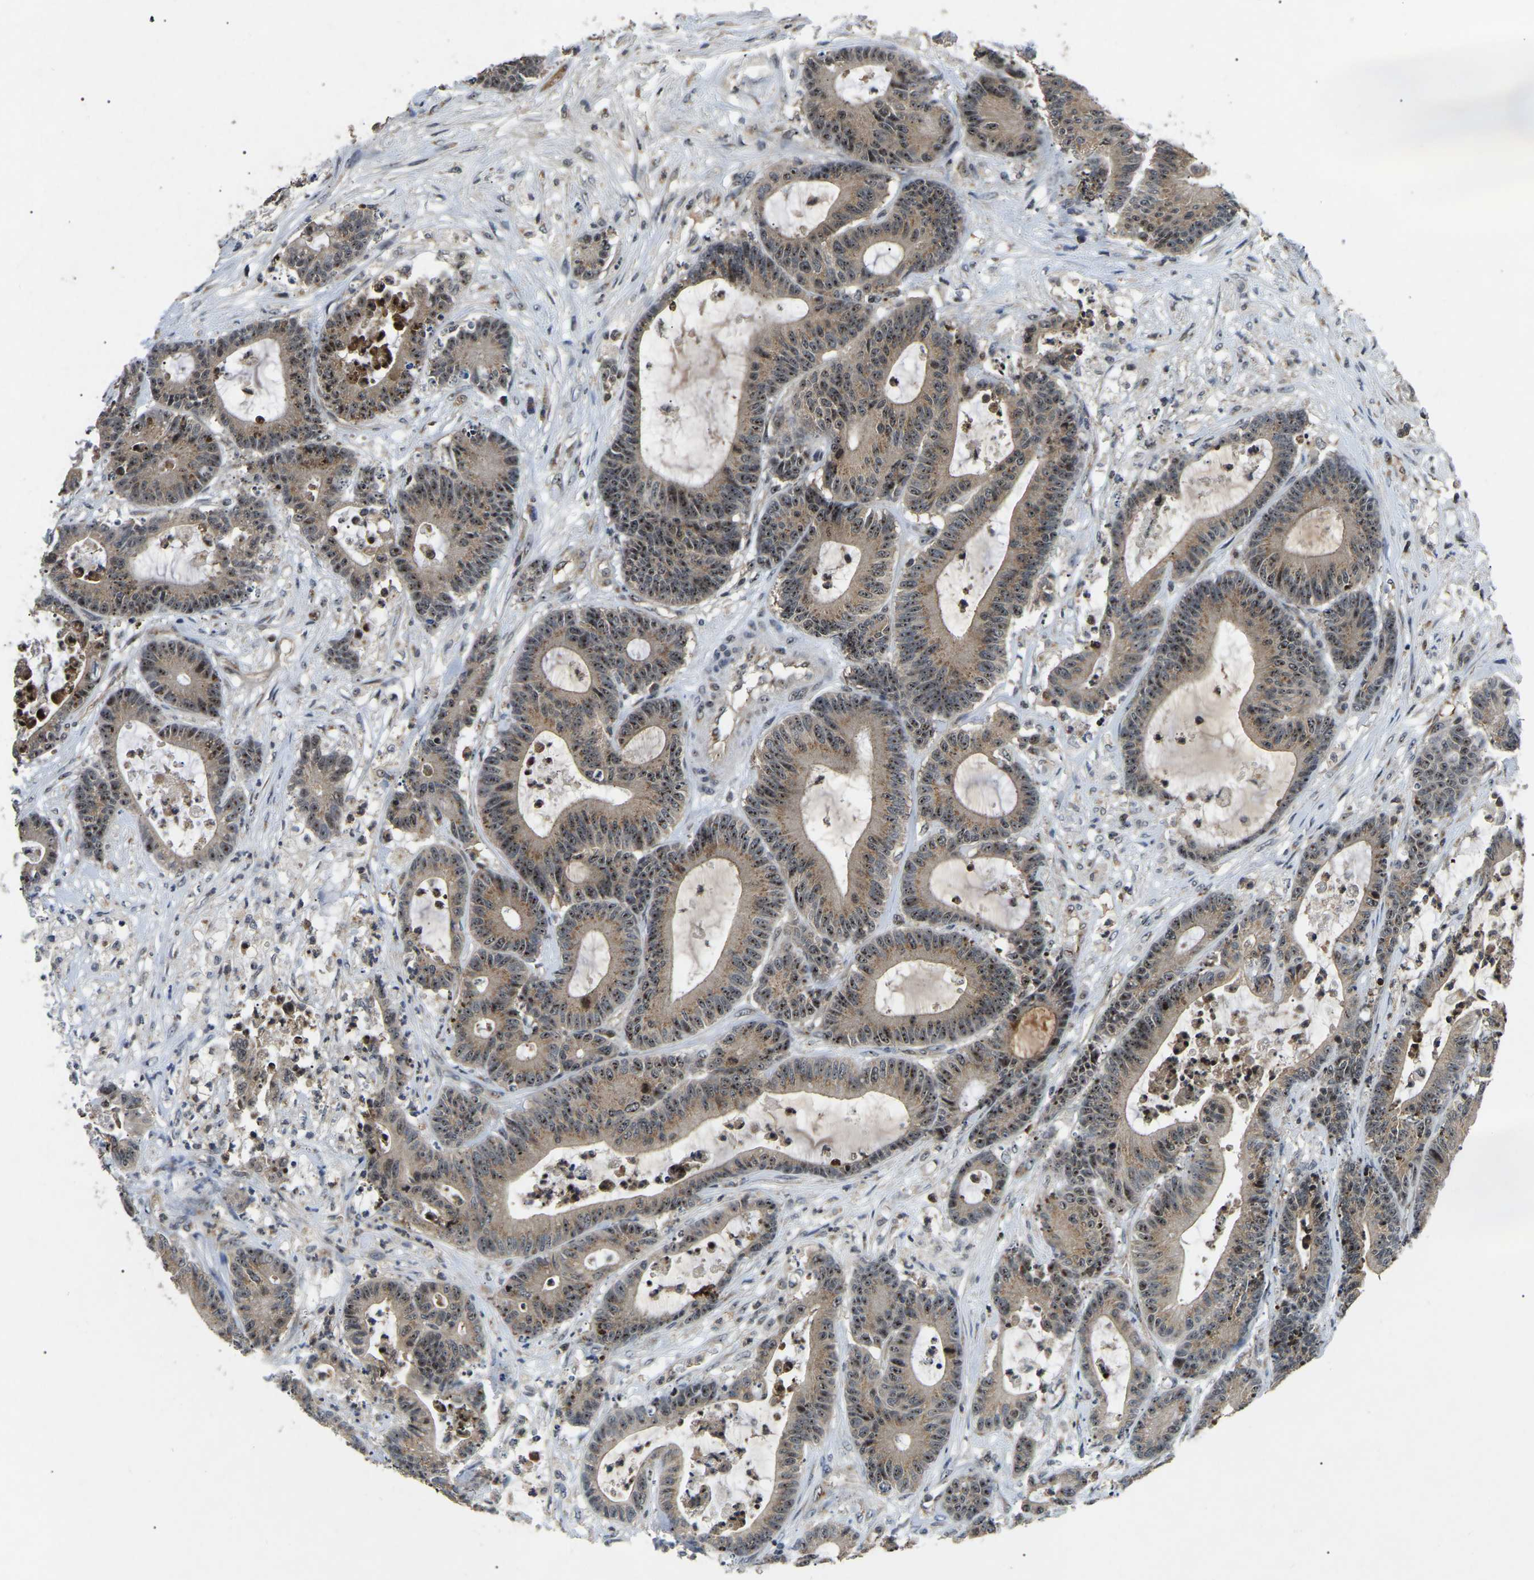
{"staining": {"intensity": "moderate", "quantity": ">75%", "location": "cytoplasmic/membranous,nuclear"}, "tissue": "colorectal cancer", "cell_type": "Tumor cells", "image_type": "cancer", "snomed": [{"axis": "morphology", "description": "Adenocarcinoma, NOS"}, {"axis": "topography", "description": "Colon"}], "caption": "Moderate cytoplasmic/membranous and nuclear protein positivity is present in approximately >75% of tumor cells in colorectal cancer.", "gene": "RBM28", "patient": {"sex": "female", "age": 84}}